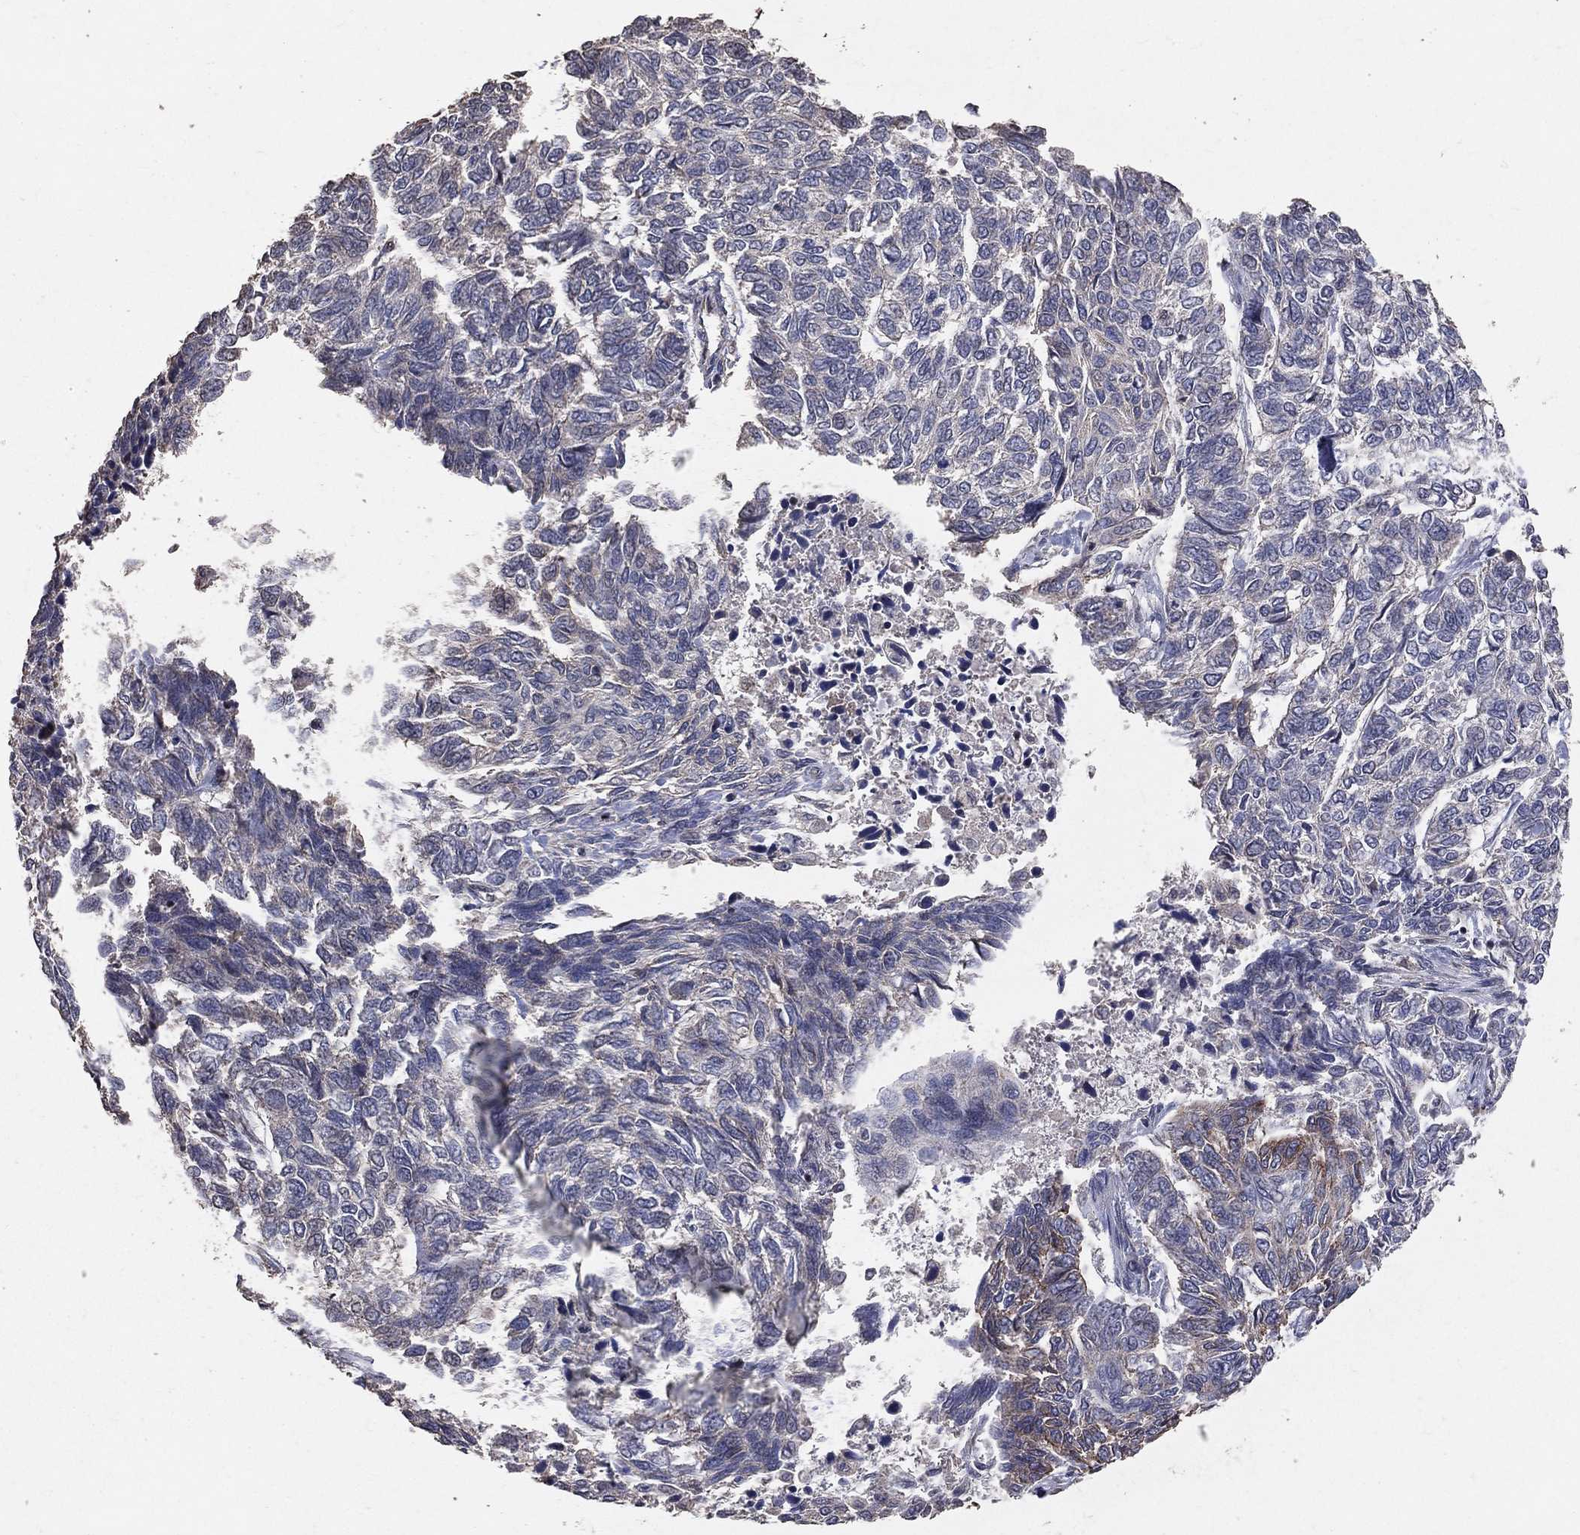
{"staining": {"intensity": "weak", "quantity": "<25%", "location": "cytoplasmic/membranous"}, "tissue": "skin cancer", "cell_type": "Tumor cells", "image_type": "cancer", "snomed": [{"axis": "morphology", "description": "Basal cell carcinoma"}, {"axis": "topography", "description": "Skin"}], "caption": "Human skin cancer (basal cell carcinoma) stained for a protein using IHC displays no expression in tumor cells.", "gene": "LY6K", "patient": {"sex": "female", "age": 65}}